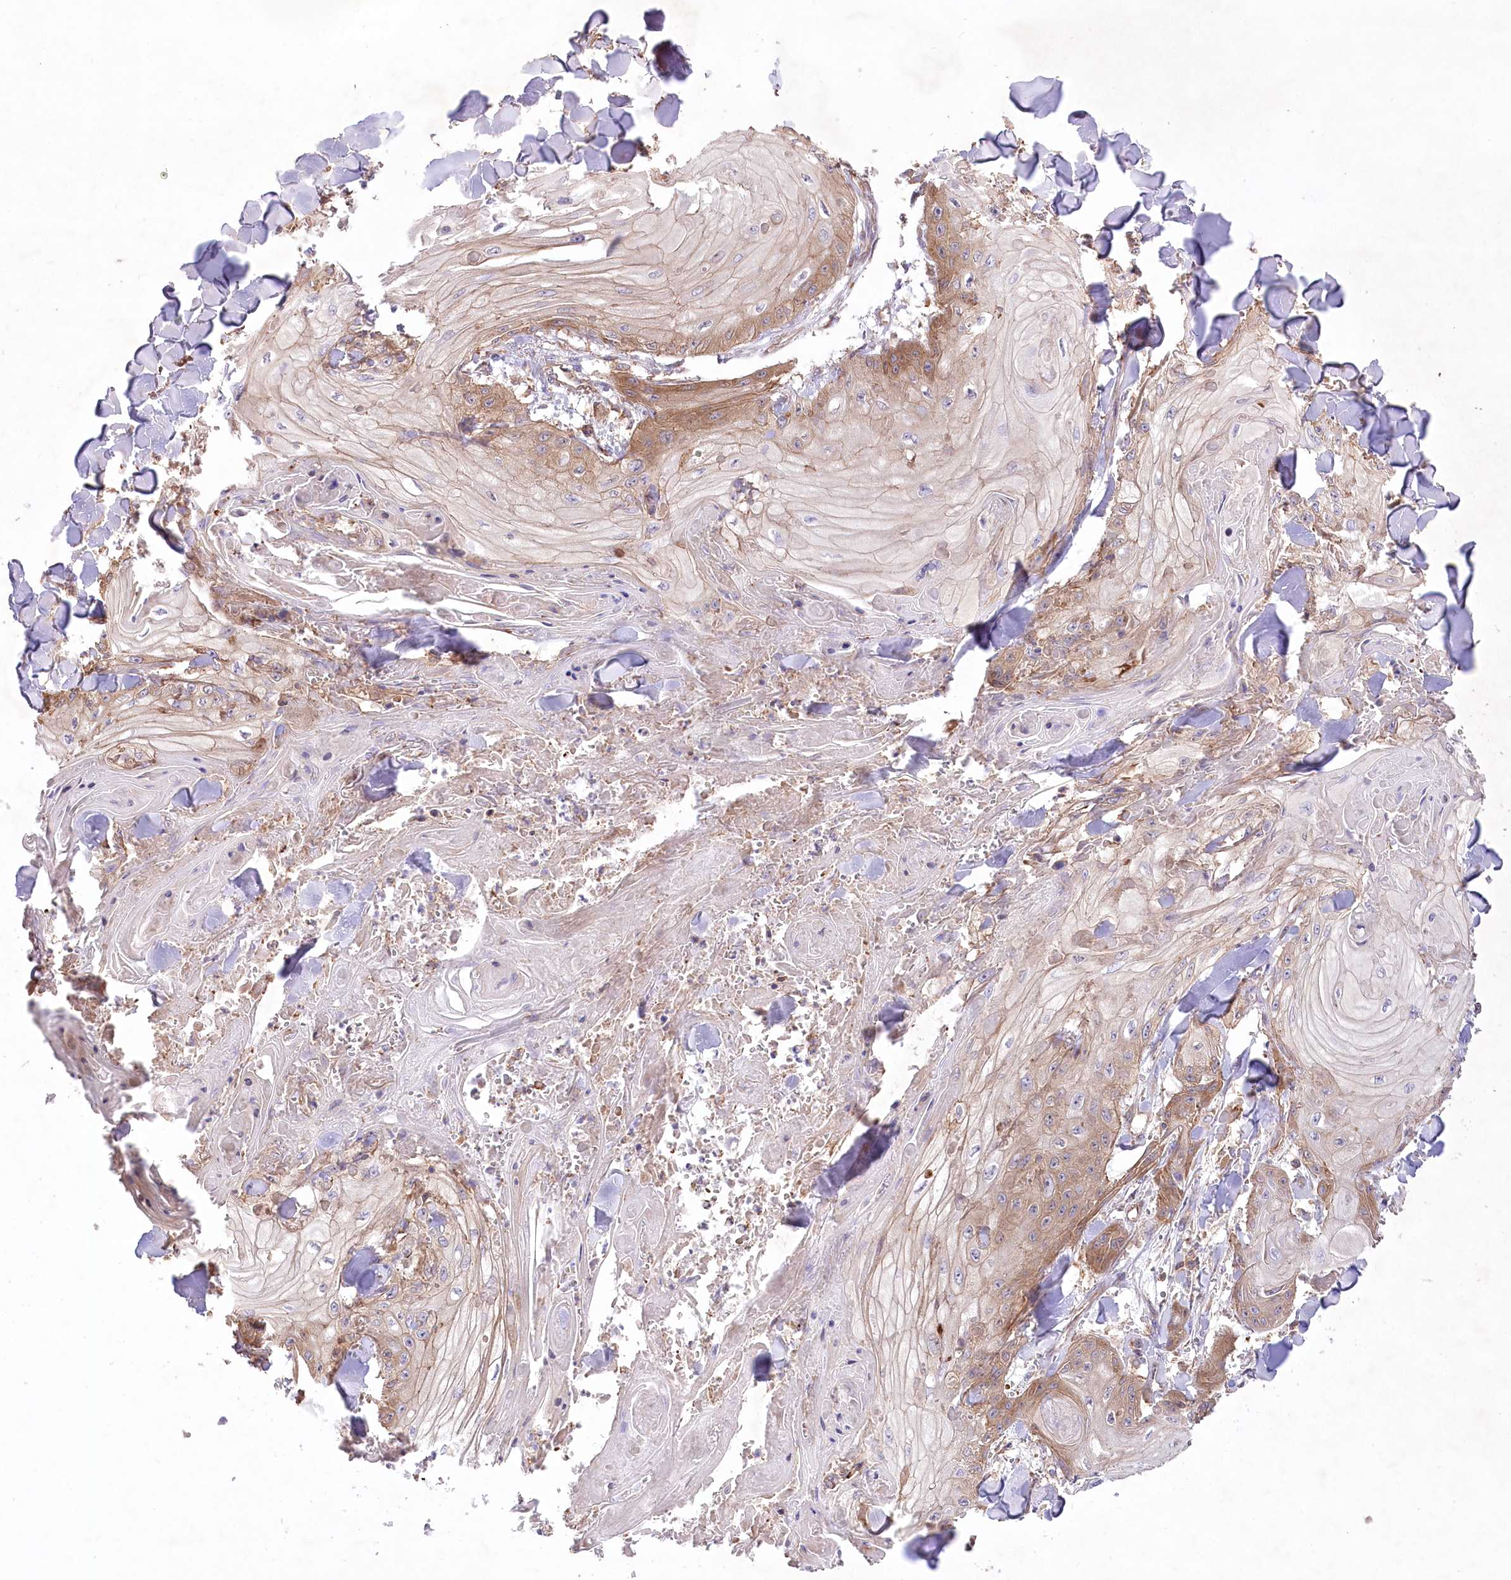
{"staining": {"intensity": "moderate", "quantity": "25%-75%", "location": "cytoplasmic/membranous"}, "tissue": "skin cancer", "cell_type": "Tumor cells", "image_type": "cancer", "snomed": [{"axis": "morphology", "description": "Squamous cell carcinoma, NOS"}, {"axis": "topography", "description": "Skin"}], "caption": "The micrograph reveals staining of squamous cell carcinoma (skin), revealing moderate cytoplasmic/membranous protein expression (brown color) within tumor cells.", "gene": "UMPS", "patient": {"sex": "male", "age": 74}}